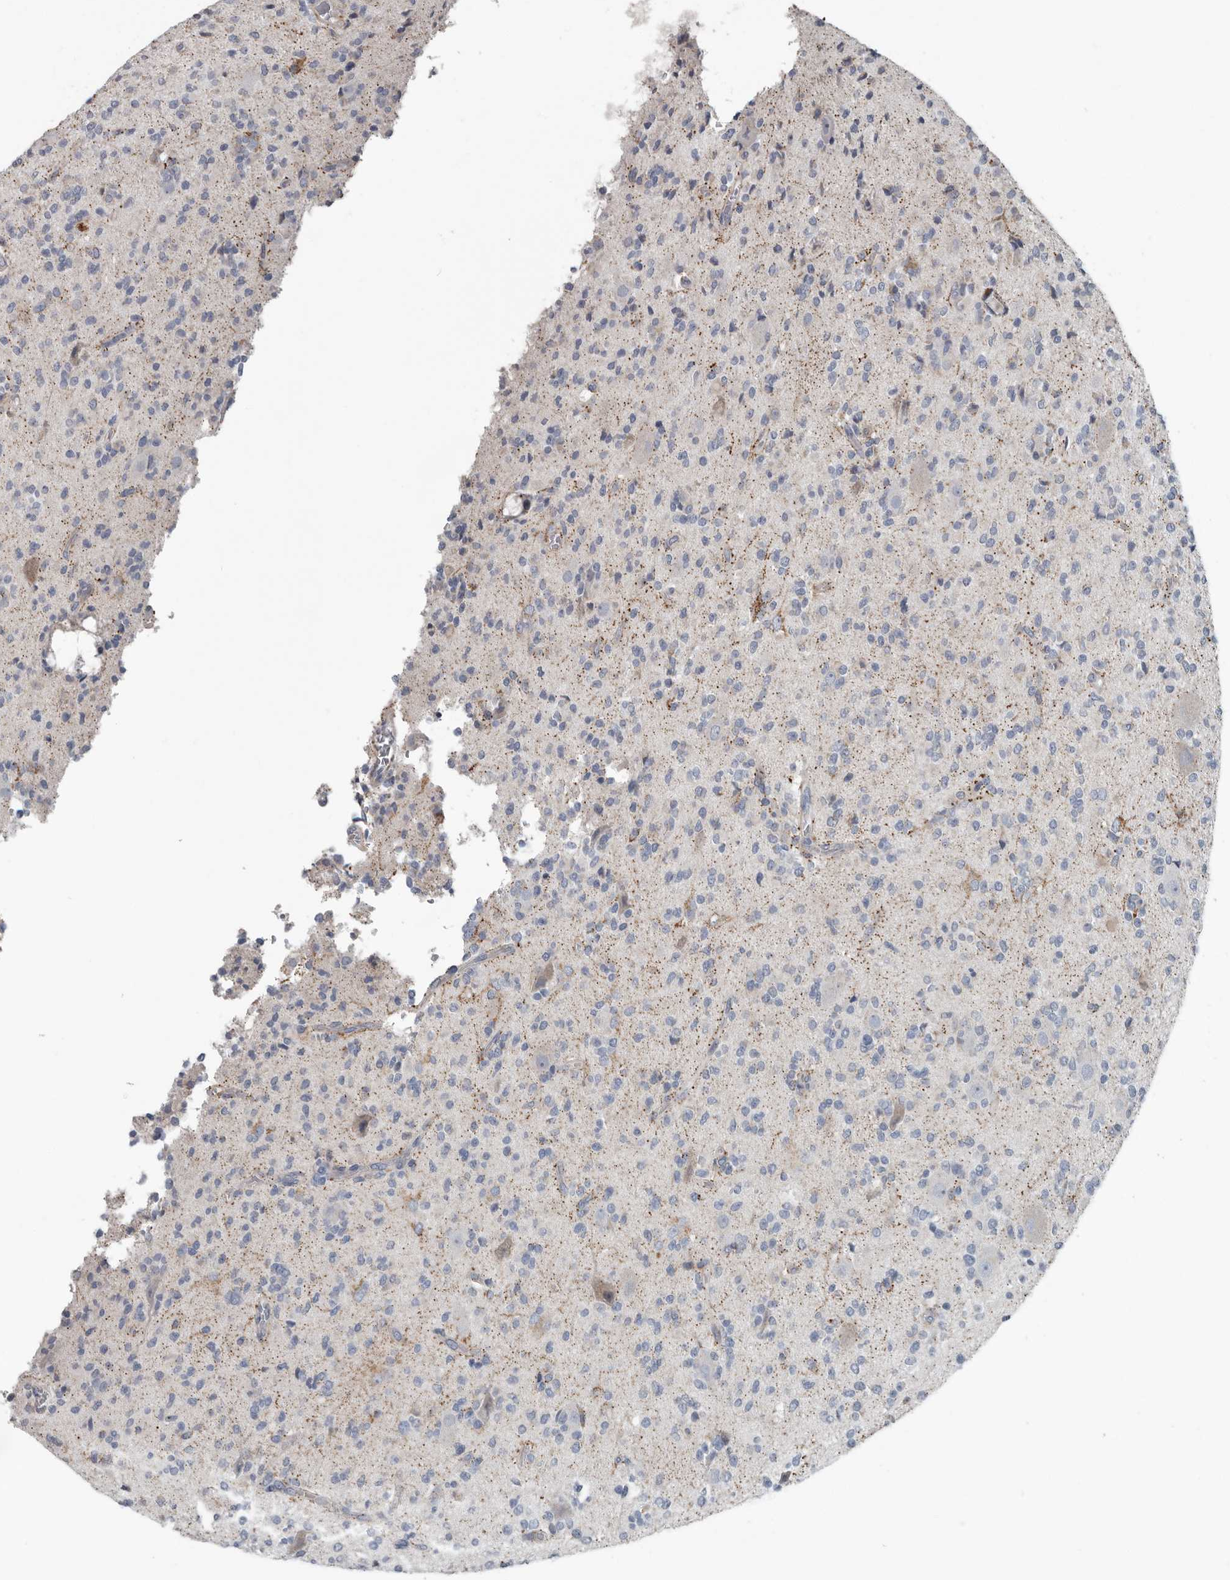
{"staining": {"intensity": "negative", "quantity": "none", "location": "none"}, "tissue": "glioma", "cell_type": "Tumor cells", "image_type": "cancer", "snomed": [{"axis": "morphology", "description": "Glioma, malignant, High grade"}, {"axis": "topography", "description": "Brain"}], "caption": "Glioma was stained to show a protein in brown. There is no significant staining in tumor cells.", "gene": "DPY19L4", "patient": {"sex": "male", "age": 34}}